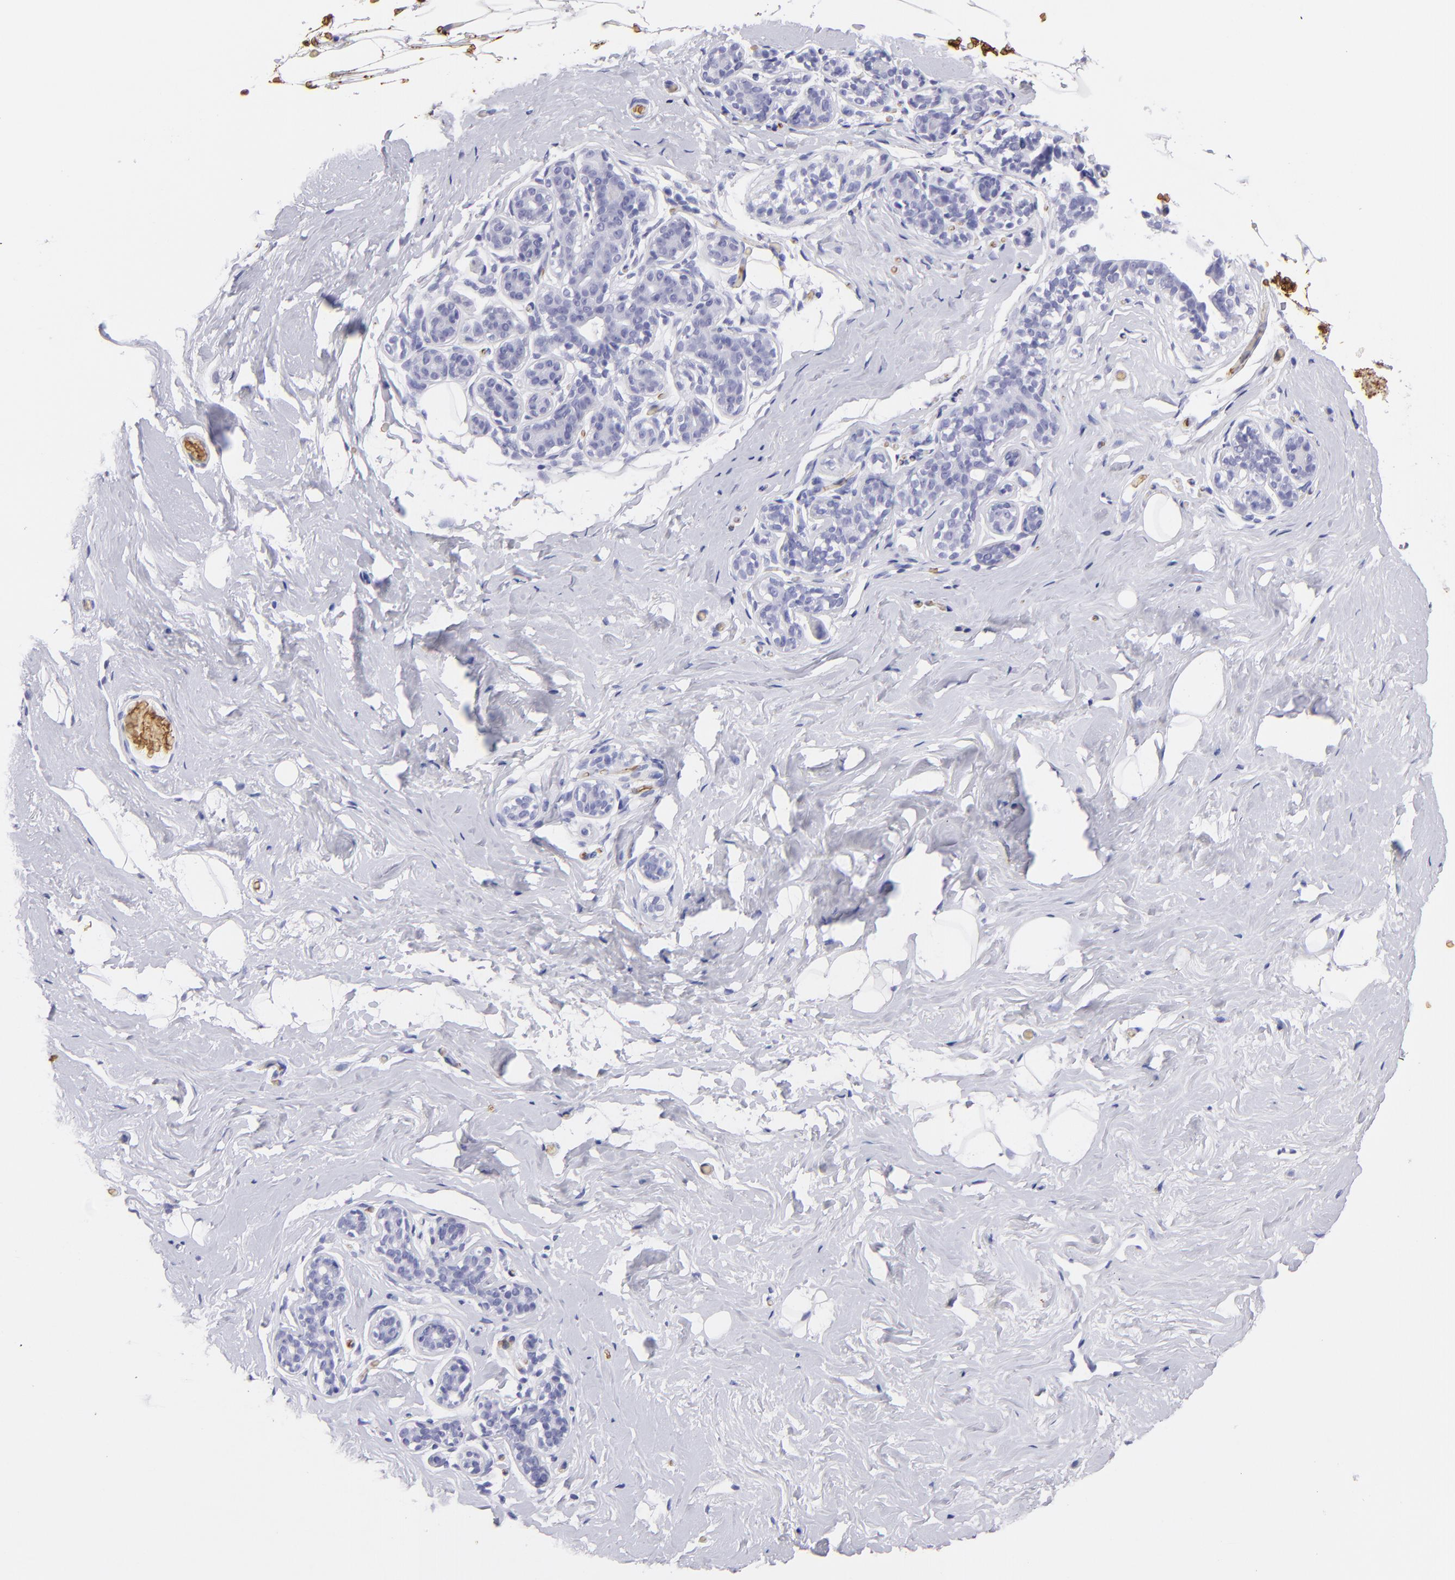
{"staining": {"intensity": "negative", "quantity": "none", "location": "none"}, "tissue": "breast", "cell_type": "Adipocytes", "image_type": "normal", "snomed": [{"axis": "morphology", "description": "Normal tissue, NOS"}, {"axis": "topography", "description": "Breast"}, {"axis": "topography", "description": "Soft tissue"}], "caption": "A histopathology image of breast stained for a protein displays no brown staining in adipocytes. Brightfield microscopy of immunohistochemistry (IHC) stained with DAB (3,3'-diaminobenzidine) (brown) and hematoxylin (blue), captured at high magnification.", "gene": "GYPA", "patient": {"sex": "female", "age": 75}}